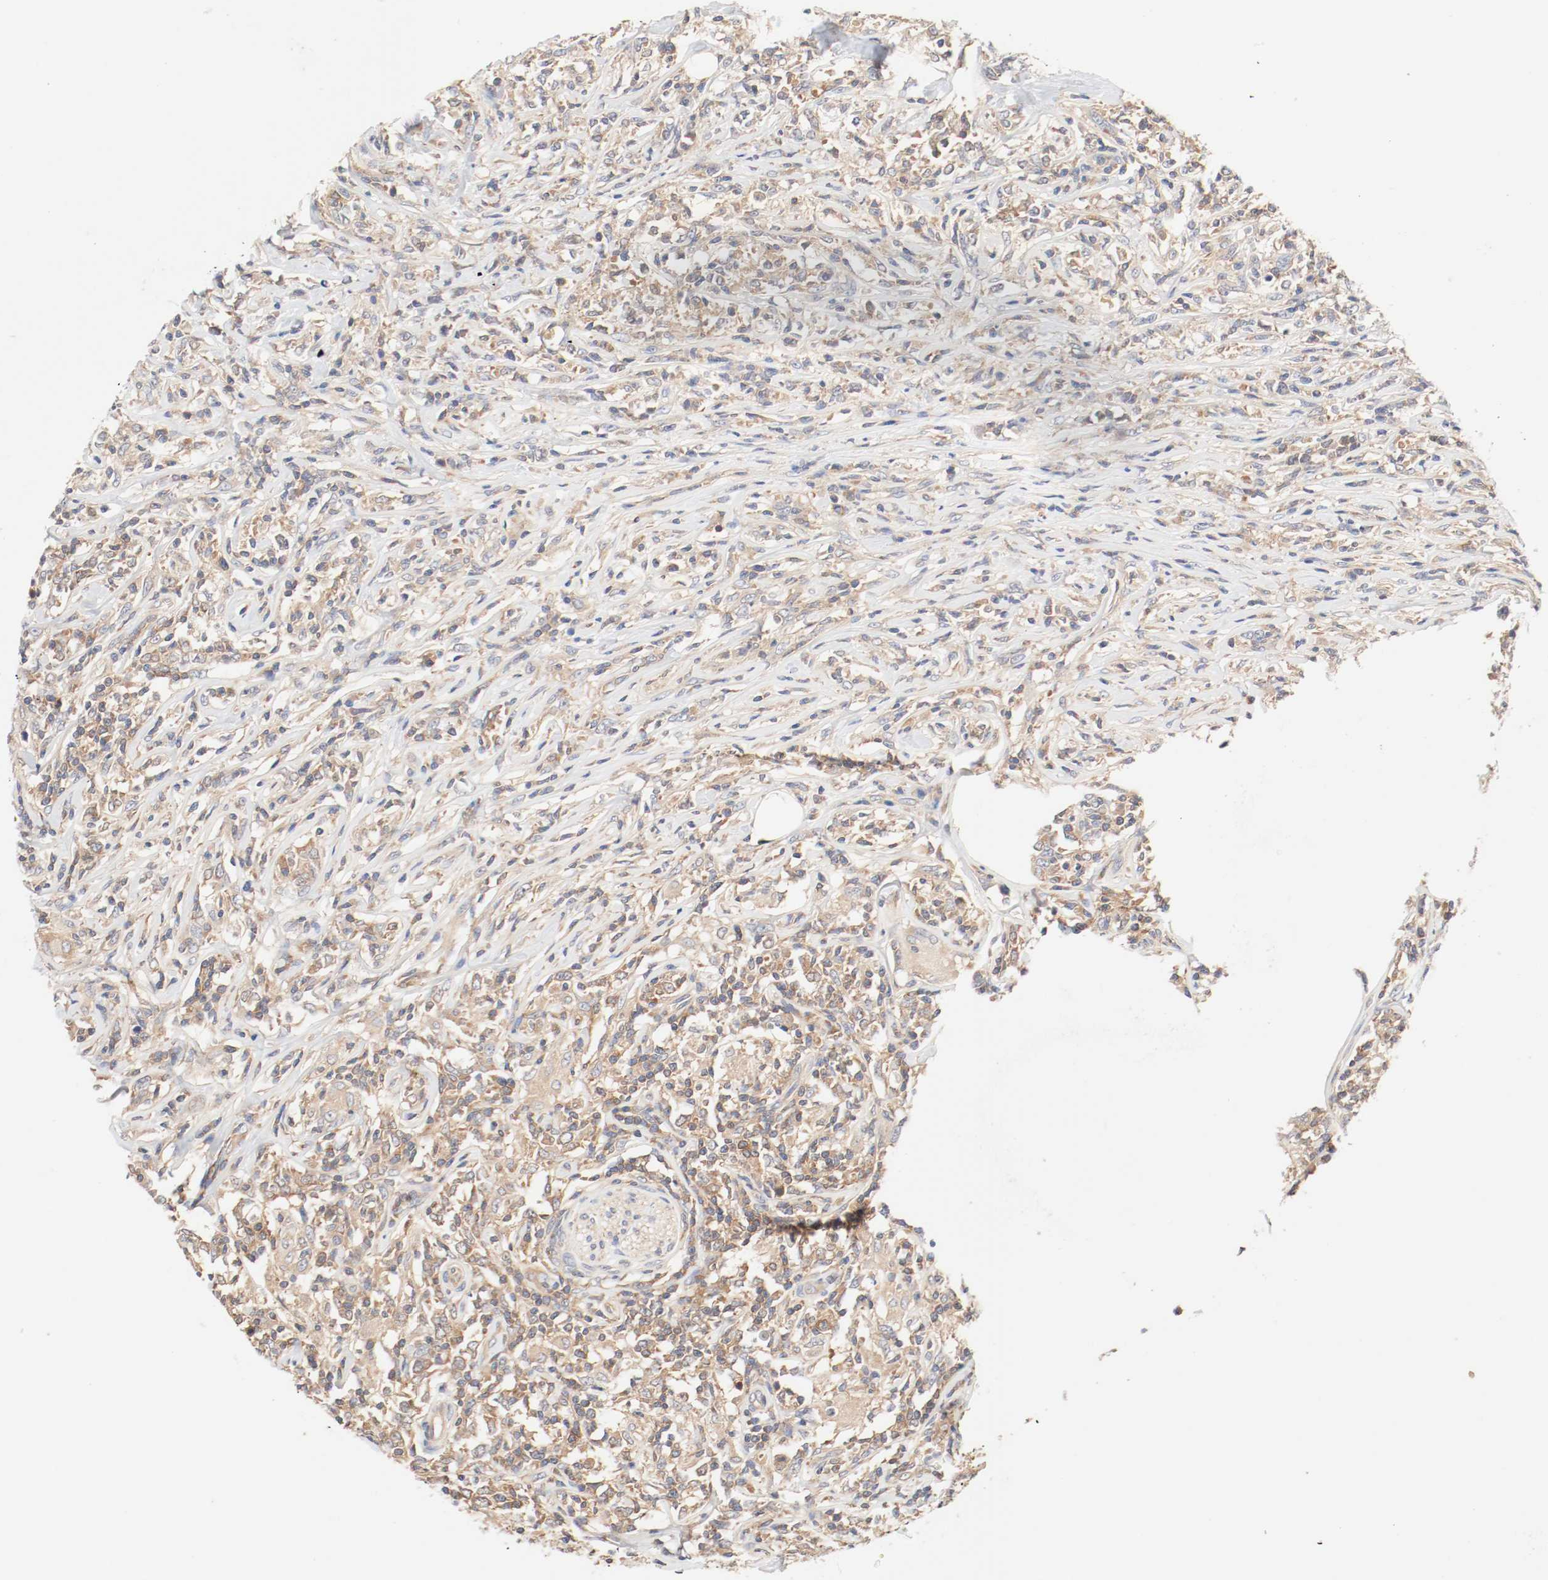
{"staining": {"intensity": "moderate", "quantity": ">75%", "location": "cytoplasmic/membranous"}, "tissue": "lymphoma", "cell_type": "Tumor cells", "image_type": "cancer", "snomed": [{"axis": "morphology", "description": "Malignant lymphoma, non-Hodgkin's type, High grade"}, {"axis": "topography", "description": "Lymph node"}], "caption": "Lymphoma stained with immunohistochemistry (IHC) shows moderate cytoplasmic/membranous positivity in approximately >75% of tumor cells.", "gene": "GIT1", "patient": {"sex": "female", "age": 84}}